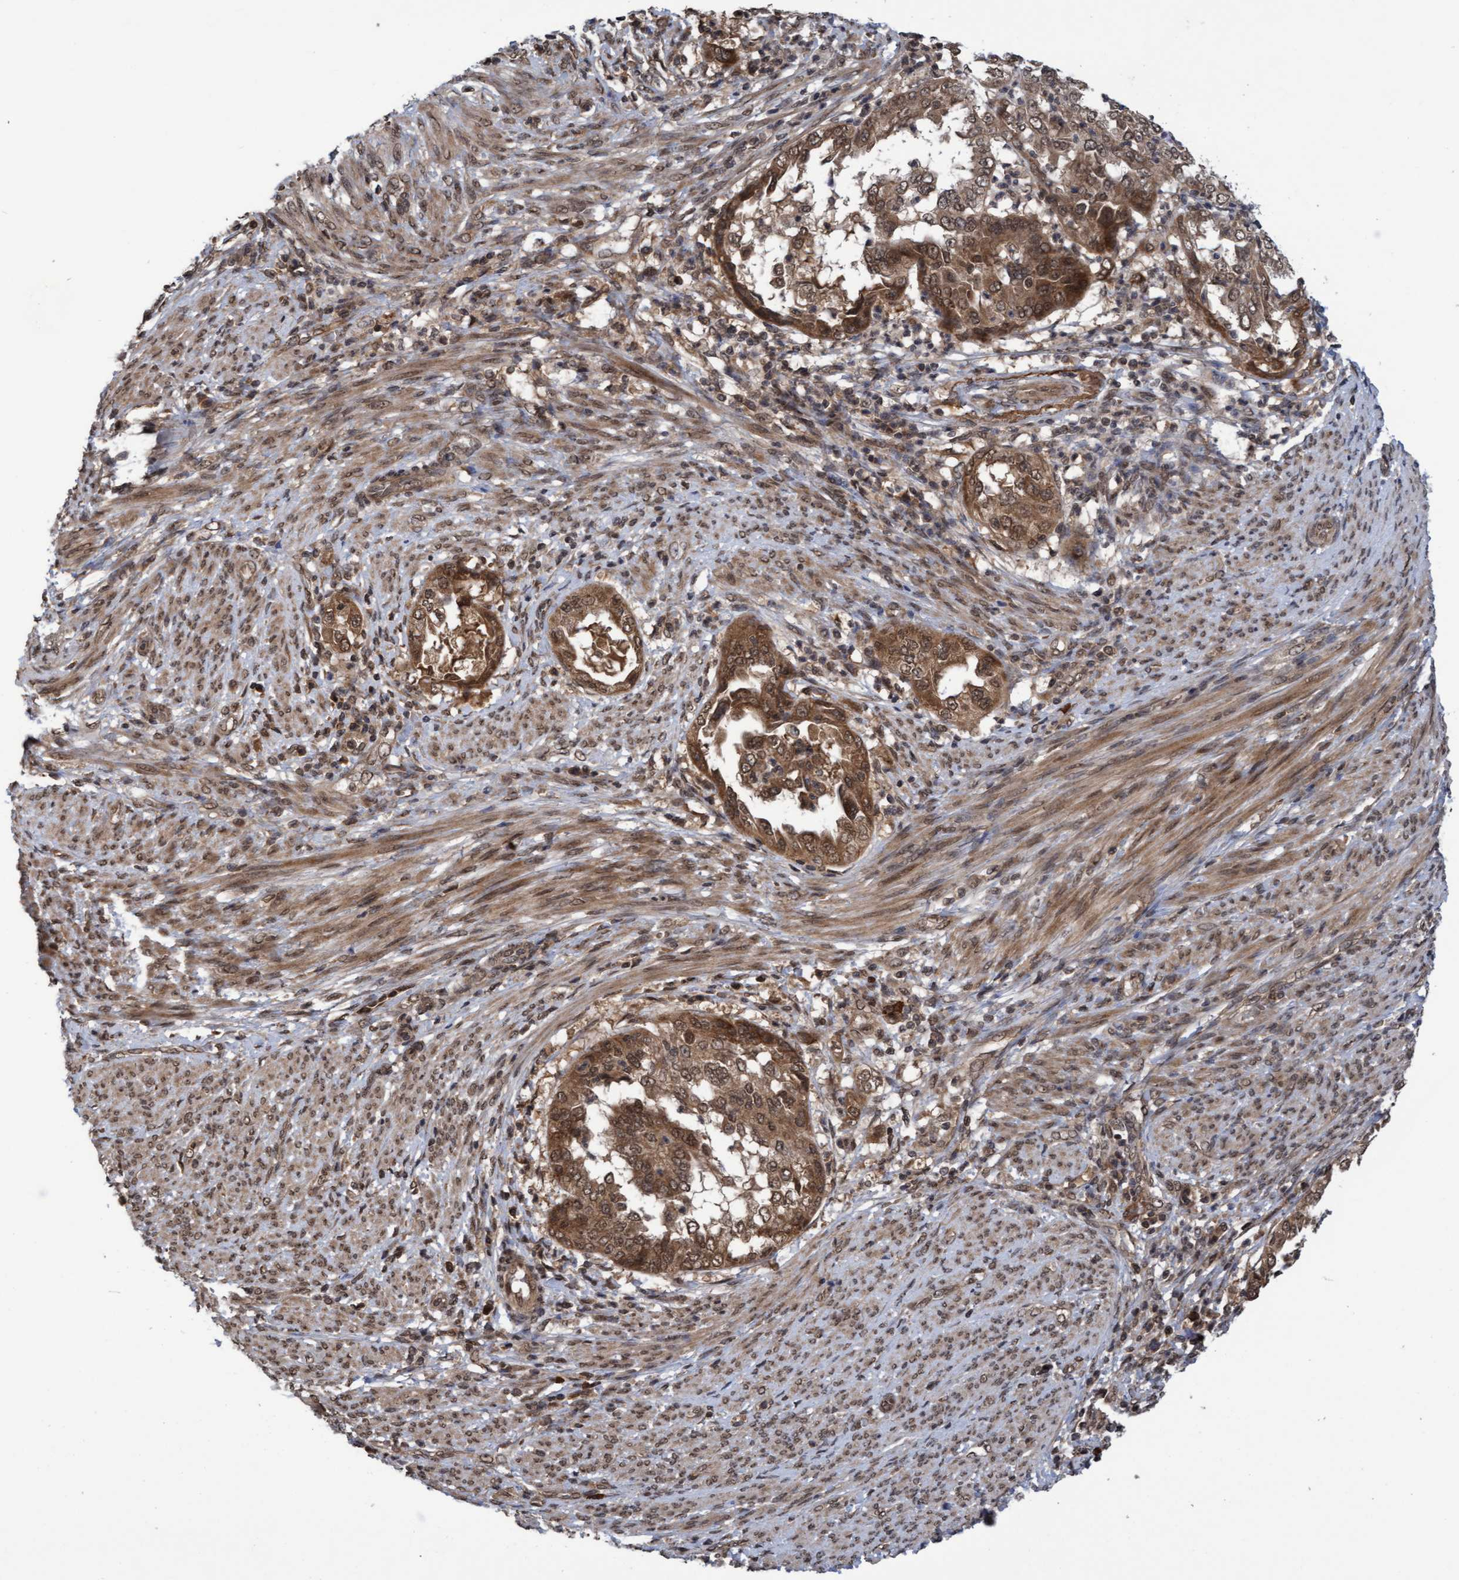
{"staining": {"intensity": "moderate", "quantity": ">75%", "location": "cytoplasmic/membranous,nuclear"}, "tissue": "endometrial cancer", "cell_type": "Tumor cells", "image_type": "cancer", "snomed": [{"axis": "morphology", "description": "Adenocarcinoma, NOS"}, {"axis": "topography", "description": "Endometrium"}], "caption": "This photomicrograph demonstrates immunohistochemistry staining of human endometrial cancer (adenocarcinoma), with medium moderate cytoplasmic/membranous and nuclear positivity in approximately >75% of tumor cells.", "gene": "WASF1", "patient": {"sex": "female", "age": 85}}